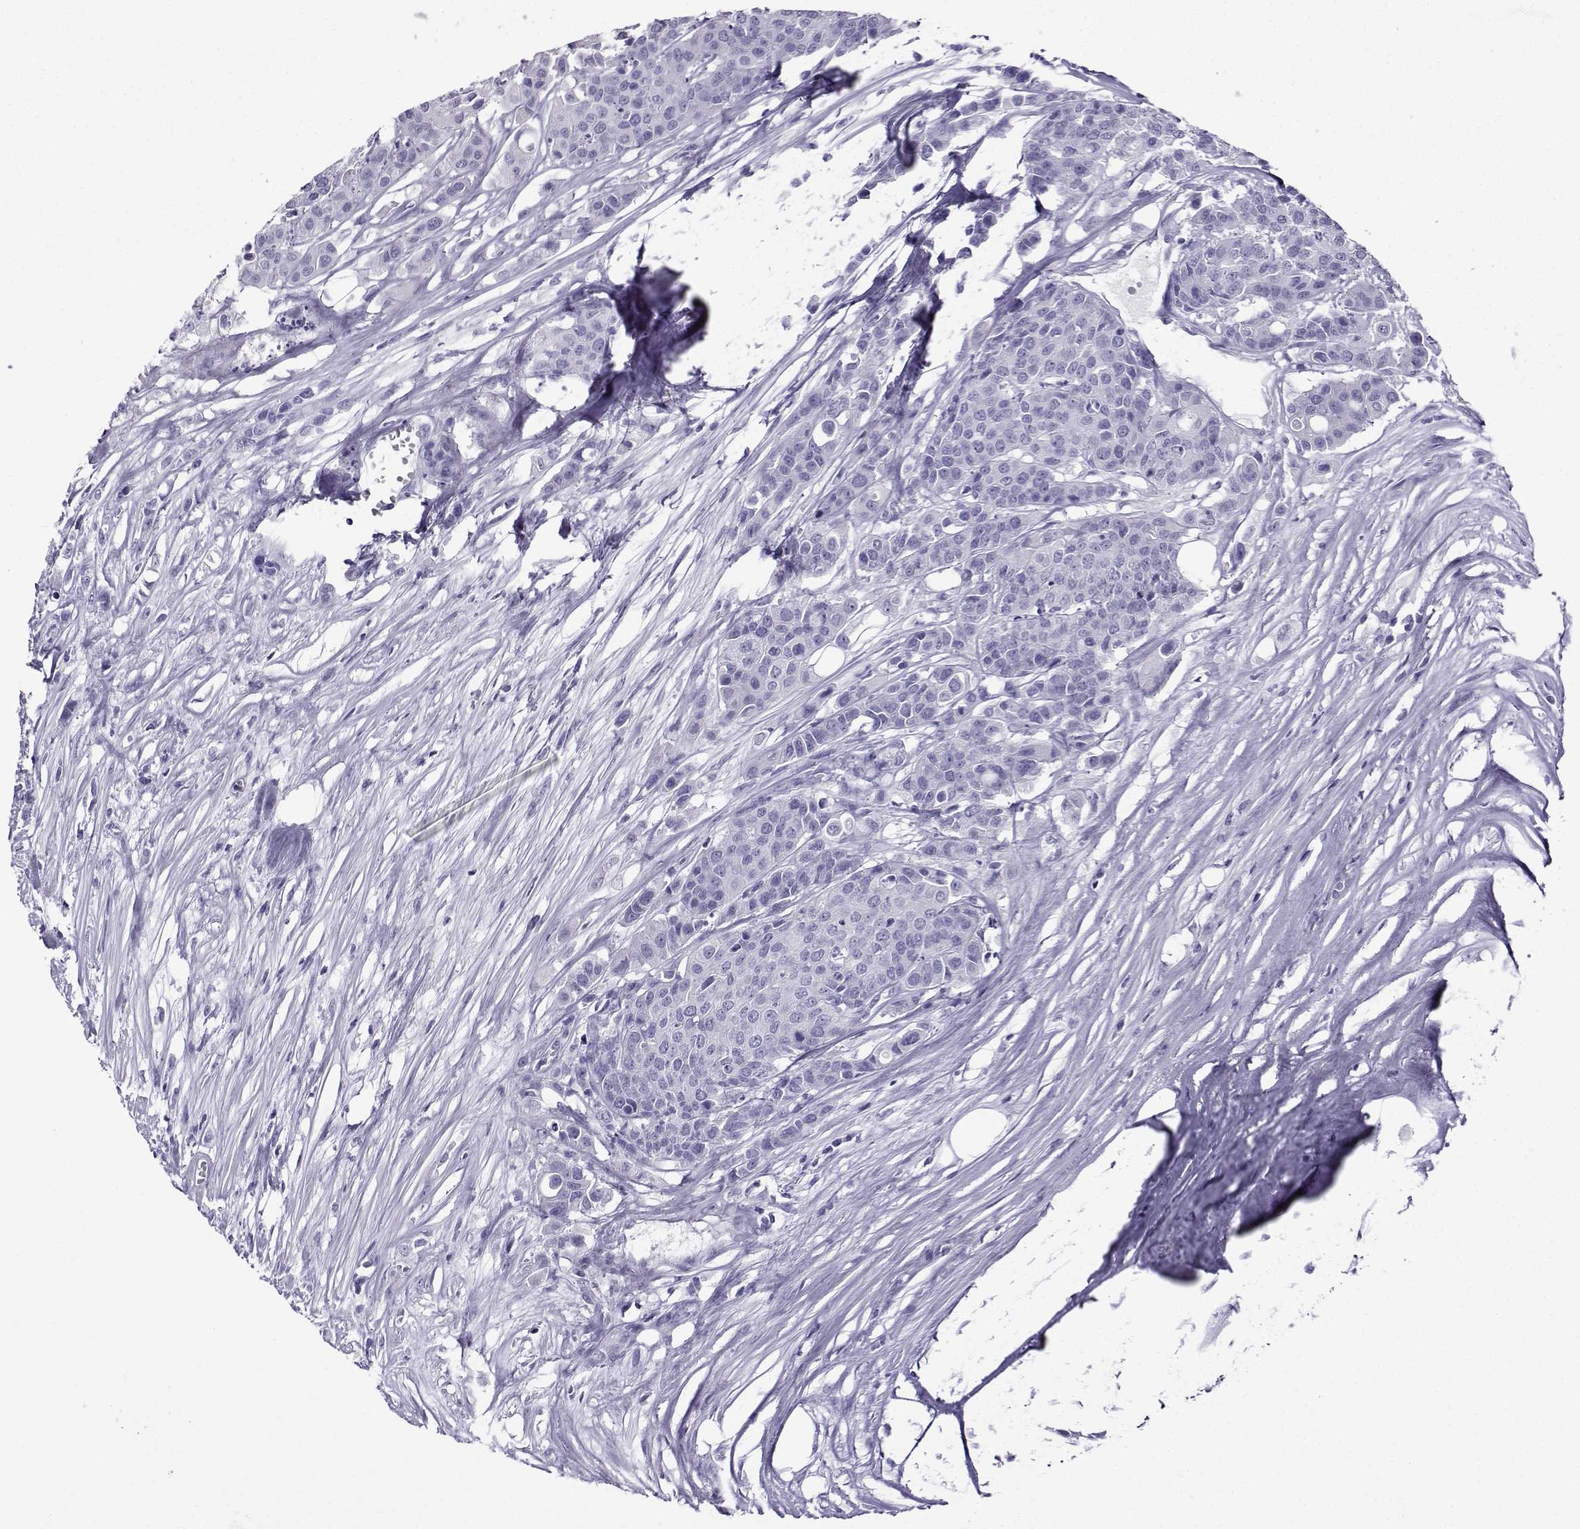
{"staining": {"intensity": "negative", "quantity": "none", "location": "none"}, "tissue": "carcinoid", "cell_type": "Tumor cells", "image_type": "cancer", "snomed": [{"axis": "morphology", "description": "Carcinoid, malignant, NOS"}, {"axis": "topography", "description": "Colon"}], "caption": "Tumor cells show no significant staining in malignant carcinoid.", "gene": "CRYBB1", "patient": {"sex": "male", "age": 81}}